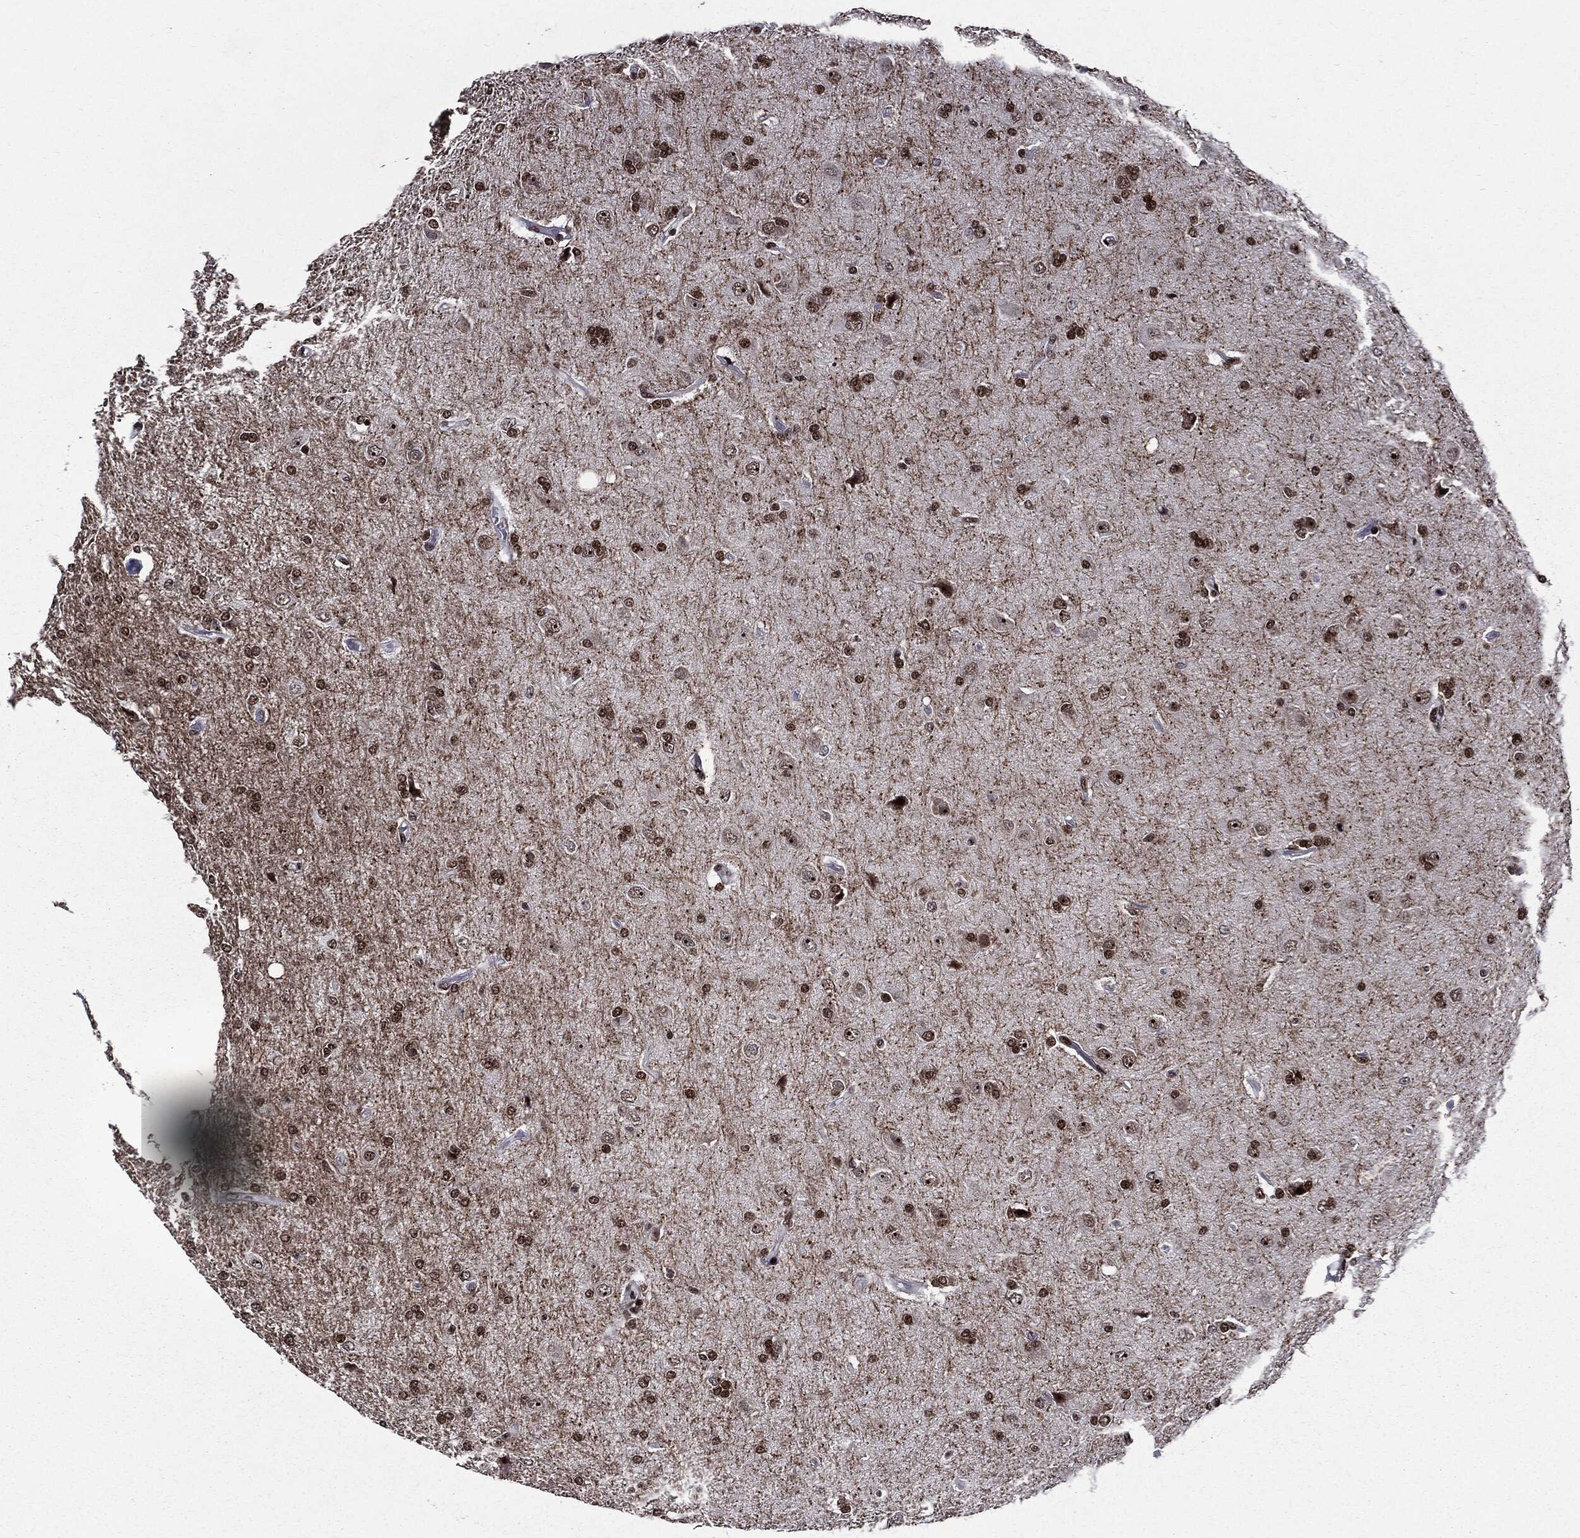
{"staining": {"intensity": "strong", "quantity": ">75%", "location": "nuclear"}, "tissue": "glioma", "cell_type": "Tumor cells", "image_type": "cancer", "snomed": [{"axis": "morphology", "description": "Glioma, malignant, High grade"}, {"axis": "topography", "description": "Cerebral cortex"}], "caption": "IHC of malignant high-grade glioma demonstrates high levels of strong nuclear expression in about >75% of tumor cells.", "gene": "ZFP91", "patient": {"sex": "male", "age": 70}}